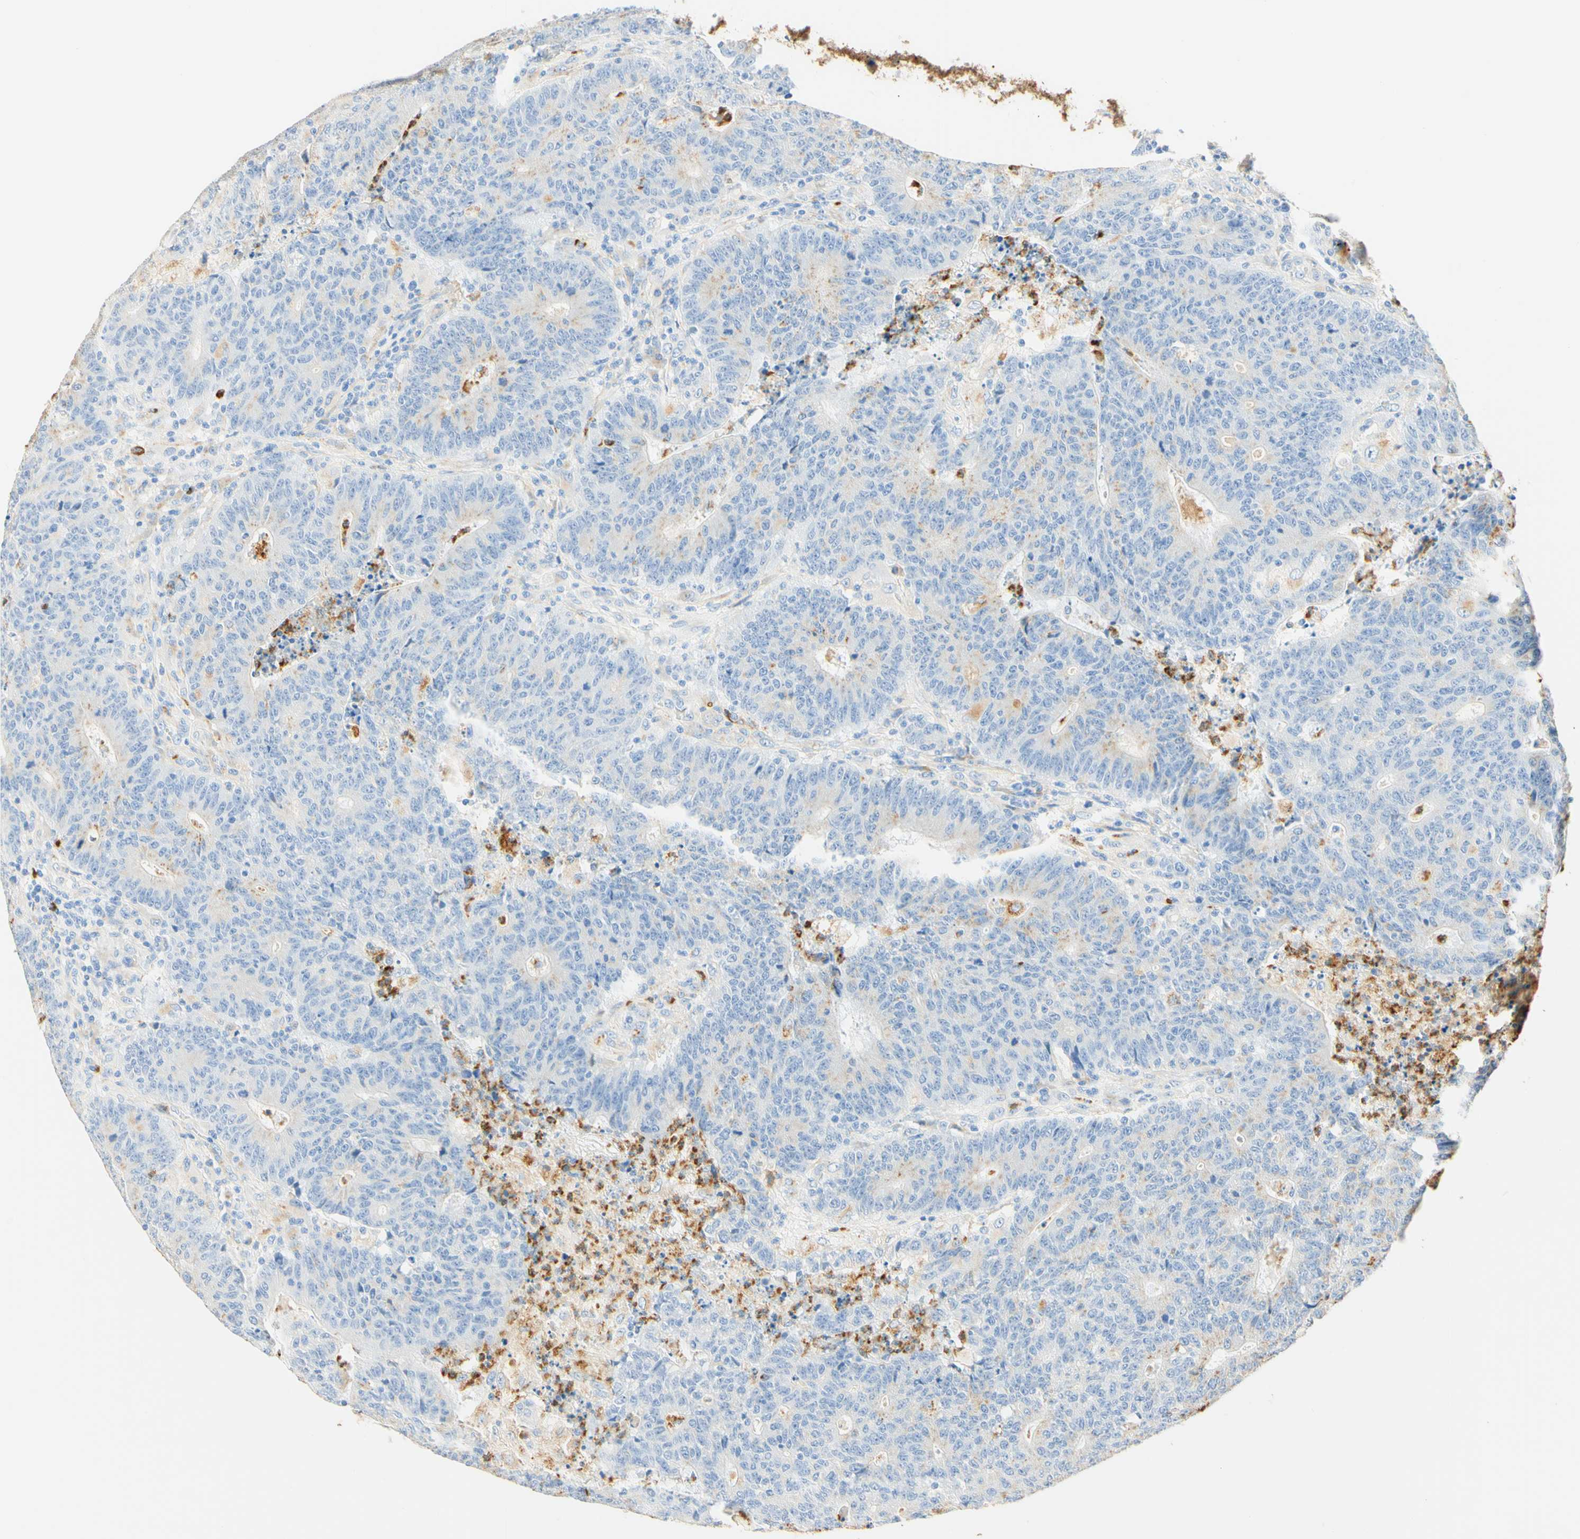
{"staining": {"intensity": "weak", "quantity": "<25%", "location": "cytoplasmic/membranous"}, "tissue": "colorectal cancer", "cell_type": "Tumor cells", "image_type": "cancer", "snomed": [{"axis": "morphology", "description": "Normal tissue, NOS"}, {"axis": "morphology", "description": "Adenocarcinoma, NOS"}, {"axis": "topography", "description": "Colon"}], "caption": "This is a image of IHC staining of colorectal adenocarcinoma, which shows no expression in tumor cells. Nuclei are stained in blue.", "gene": "CD63", "patient": {"sex": "female", "age": 75}}